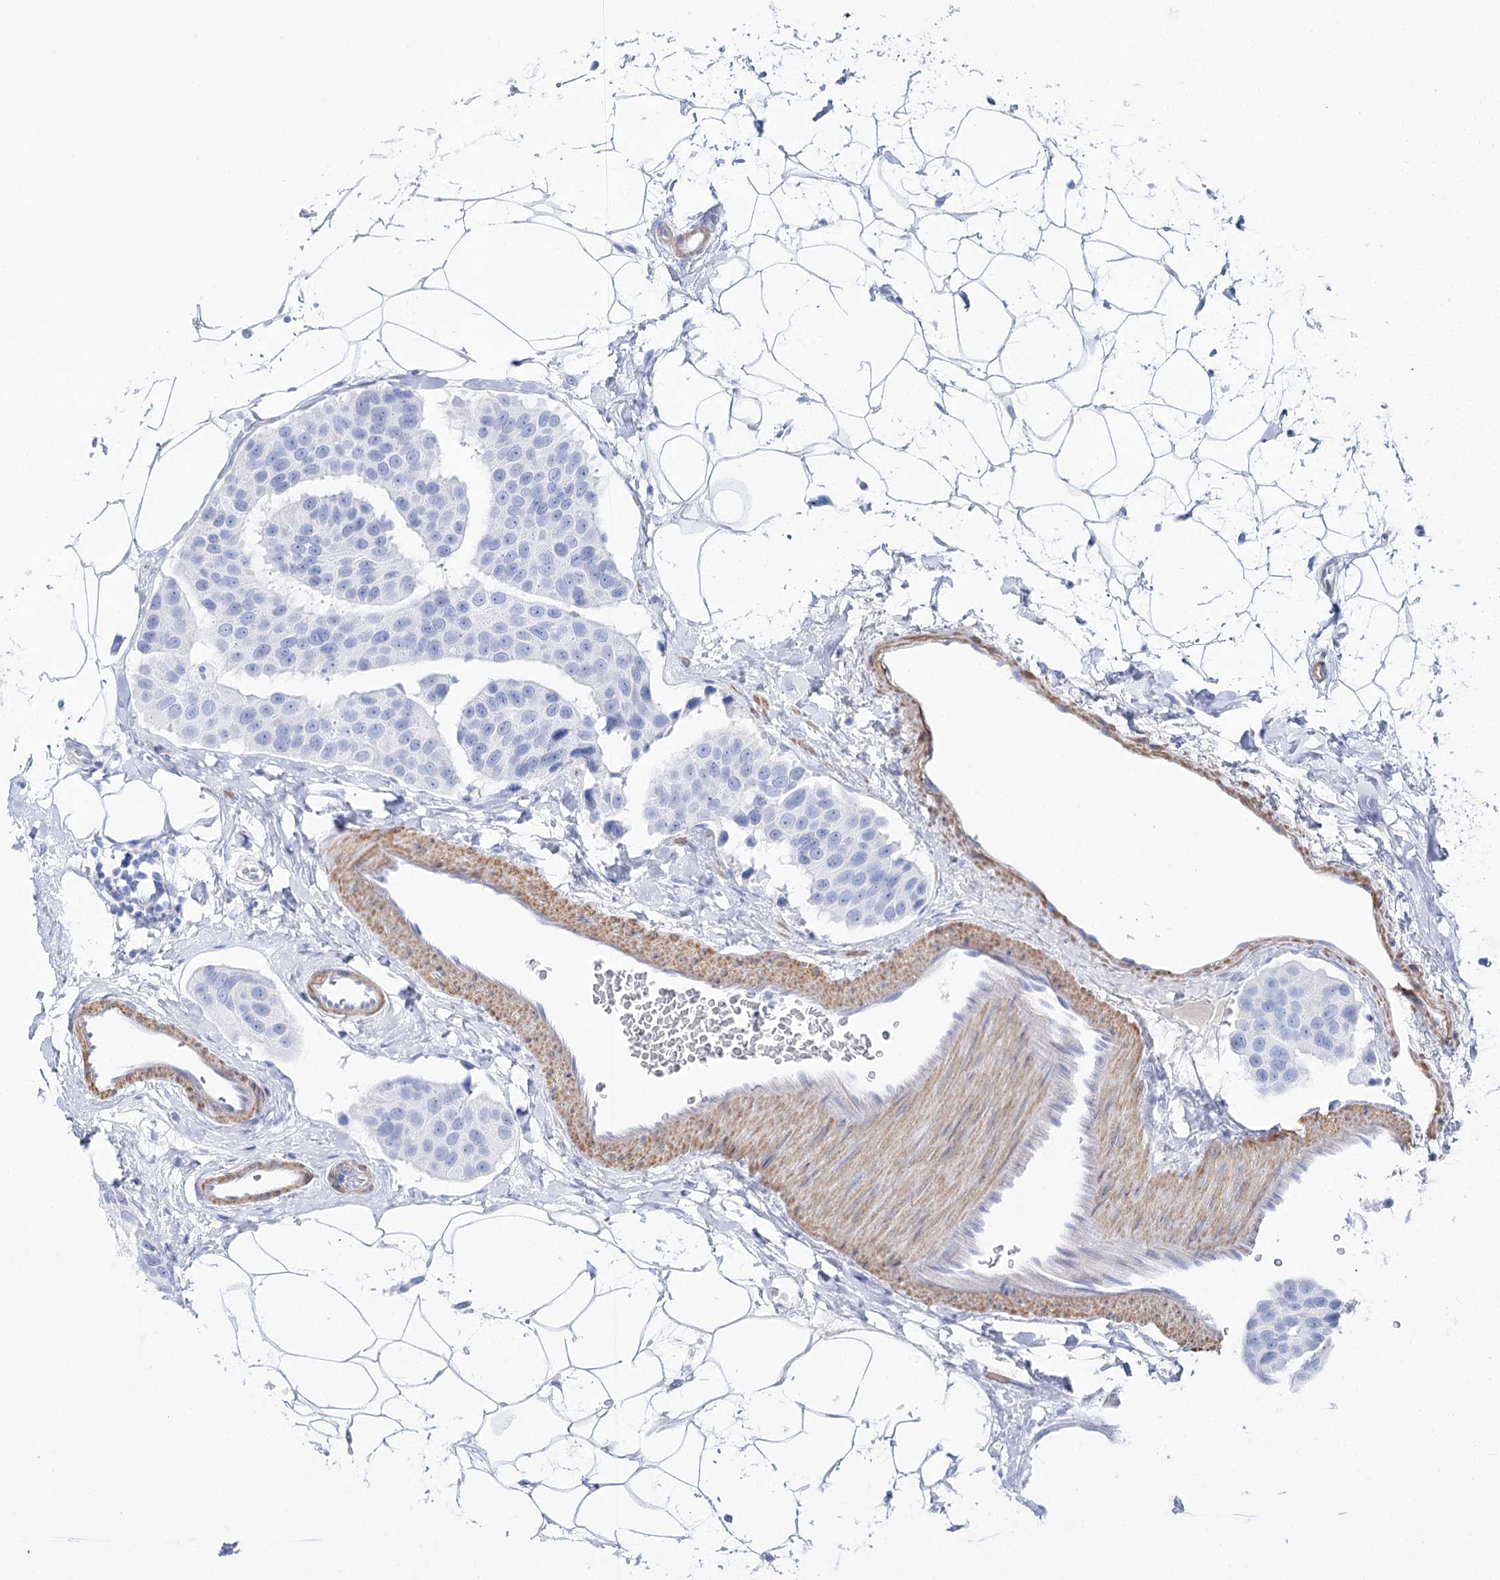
{"staining": {"intensity": "negative", "quantity": "none", "location": "none"}, "tissue": "breast cancer", "cell_type": "Tumor cells", "image_type": "cancer", "snomed": [{"axis": "morphology", "description": "Normal tissue, NOS"}, {"axis": "morphology", "description": "Duct carcinoma"}, {"axis": "topography", "description": "Breast"}], "caption": "DAB (3,3'-diaminobenzidine) immunohistochemical staining of breast cancer (intraductal carcinoma) exhibits no significant expression in tumor cells. (Brightfield microscopy of DAB IHC at high magnification).", "gene": "CSN3", "patient": {"sex": "female", "age": 39}}